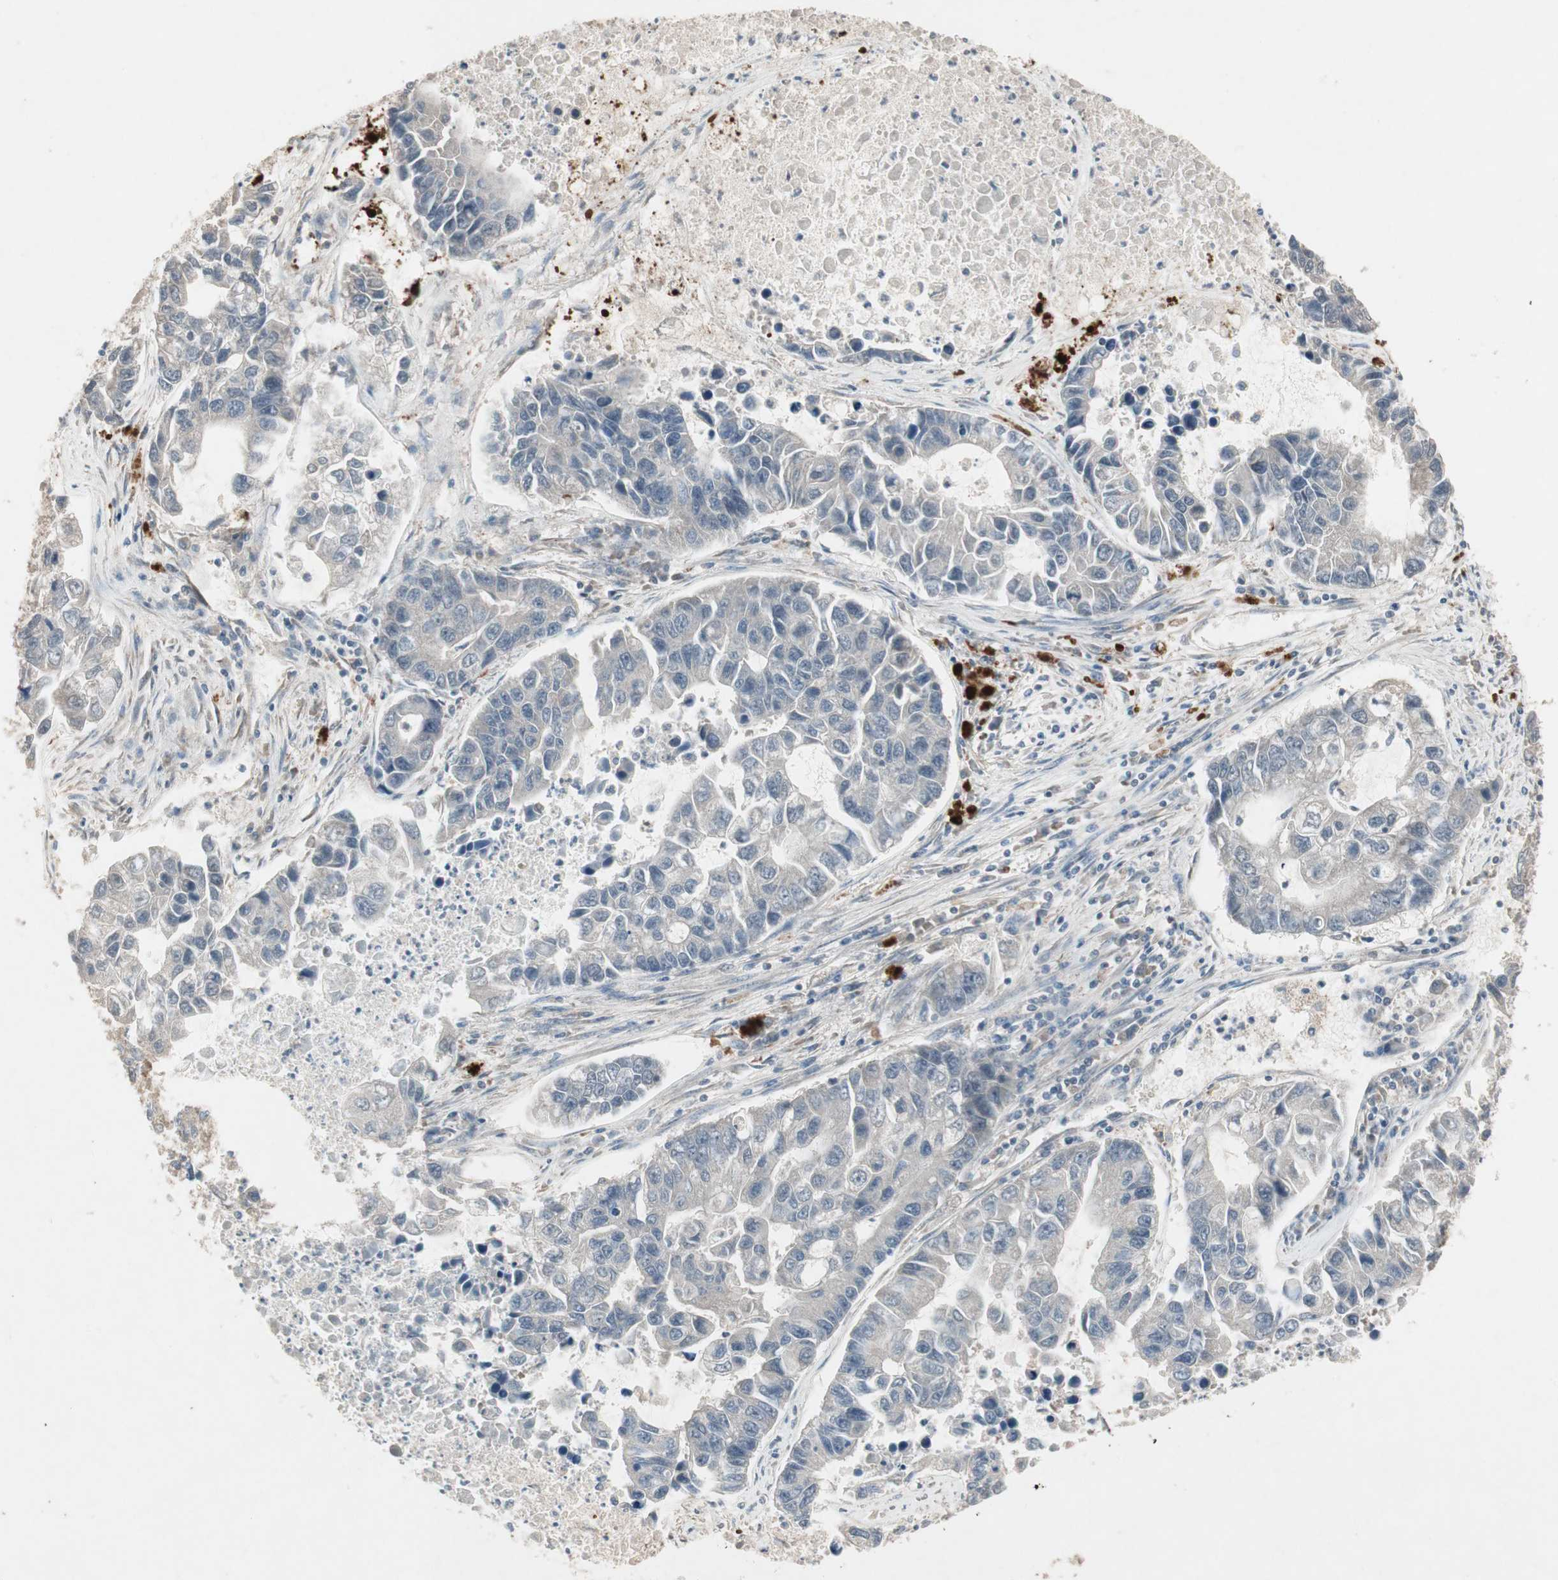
{"staining": {"intensity": "negative", "quantity": "none", "location": "none"}, "tissue": "lung cancer", "cell_type": "Tumor cells", "image_type": "cancer", "snomed": [{"axis": "morphology", "description": "Adenocarcinoma, NOS"}, {"axis": "topography", "description": "Lung"}], "caption": "An IHC photomicrograph of adenocarcinoma (lung) is shown. There is no staining in tumor cells of adenocarcinoma (lung). Nuclei are stained in blue.", "gene": "JMJD7-PLA2G4B", "patient": {"sex": "female", "age": 51}}